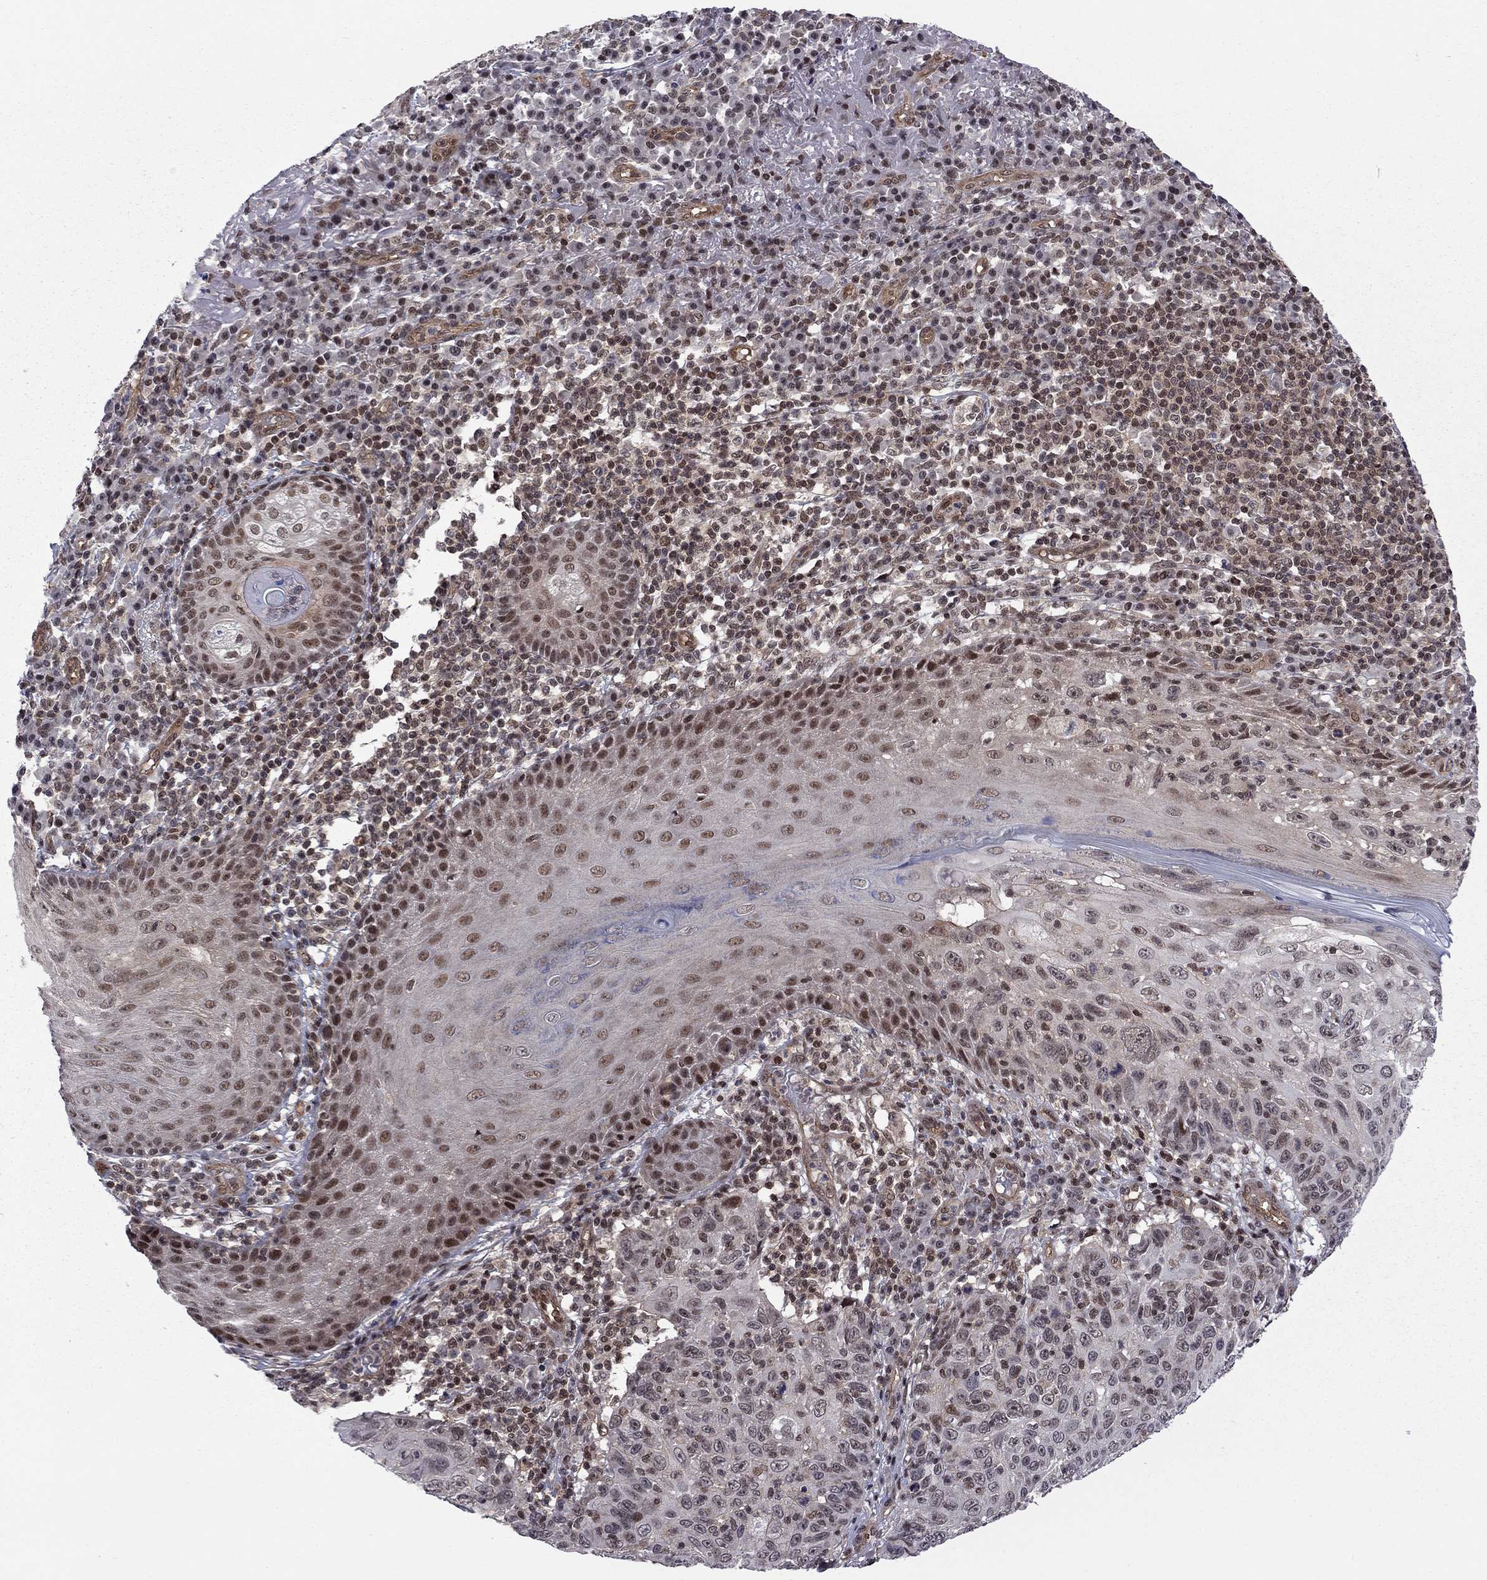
{"staining": {"intensity": "strong", "quantity": "25%-75%", "location": "nuclear"}, "tissue": "skin cancer", "cell_type": "Tumor cells", "image_type": "cancer", "snomed": [{"axis": "morphology", "description": "Squamous cell carcinoma, NOS"}, {"axis": "topography", "description": "Skin"}], "caption": "Tumor cells demonstrate high levels of strong nuclear staining in approximately 25%-75% of cells in human skin cancer.", "gene": "BRF1", "patient": {"sex": "male", "age": 92}}